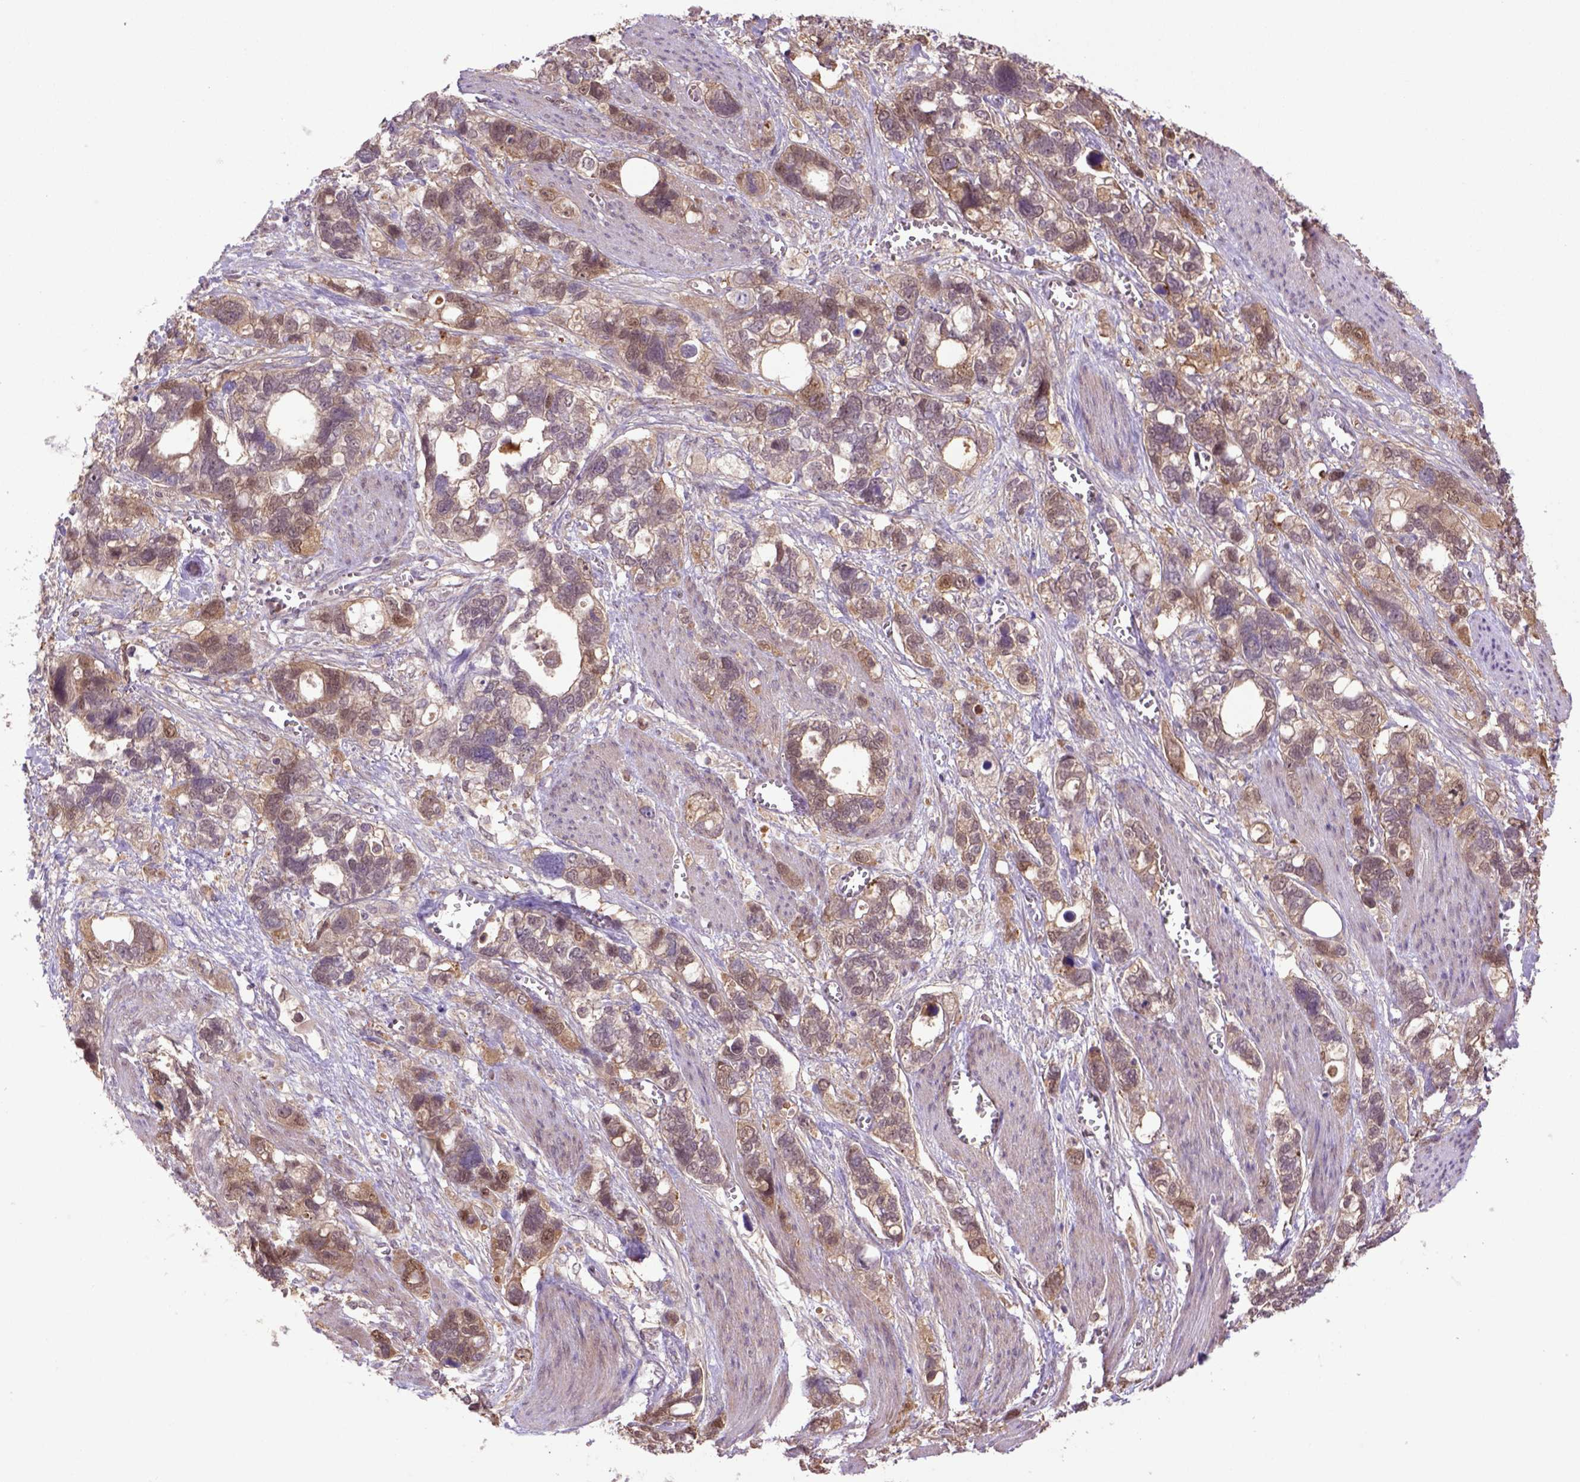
{"staining": {"intensity": "moderate", "quantity": ">75%", "location": "cytoplasmic/membranous"}, "tissue": "stomach cancer", "cell_type": "Tumor cells", "image_type": "cancer", "snomed": [{"axis": "morphology", "description": "Adenocarcinoma, NOS"}, {"axis": "topography", "description": "Stomach, upper"}], "caption": "Moderate cytoplasmic/membranous staining is identified in approximately >75% of tumor cells in stomach cancer (adenocarcinoma). The staining was performed using DAB, with brown indicating positive protein expression. Nuclei are stained blue with hematoxylin.", "gene": "HSPBP1", "patient": {"sex": "female", "age": 81}}